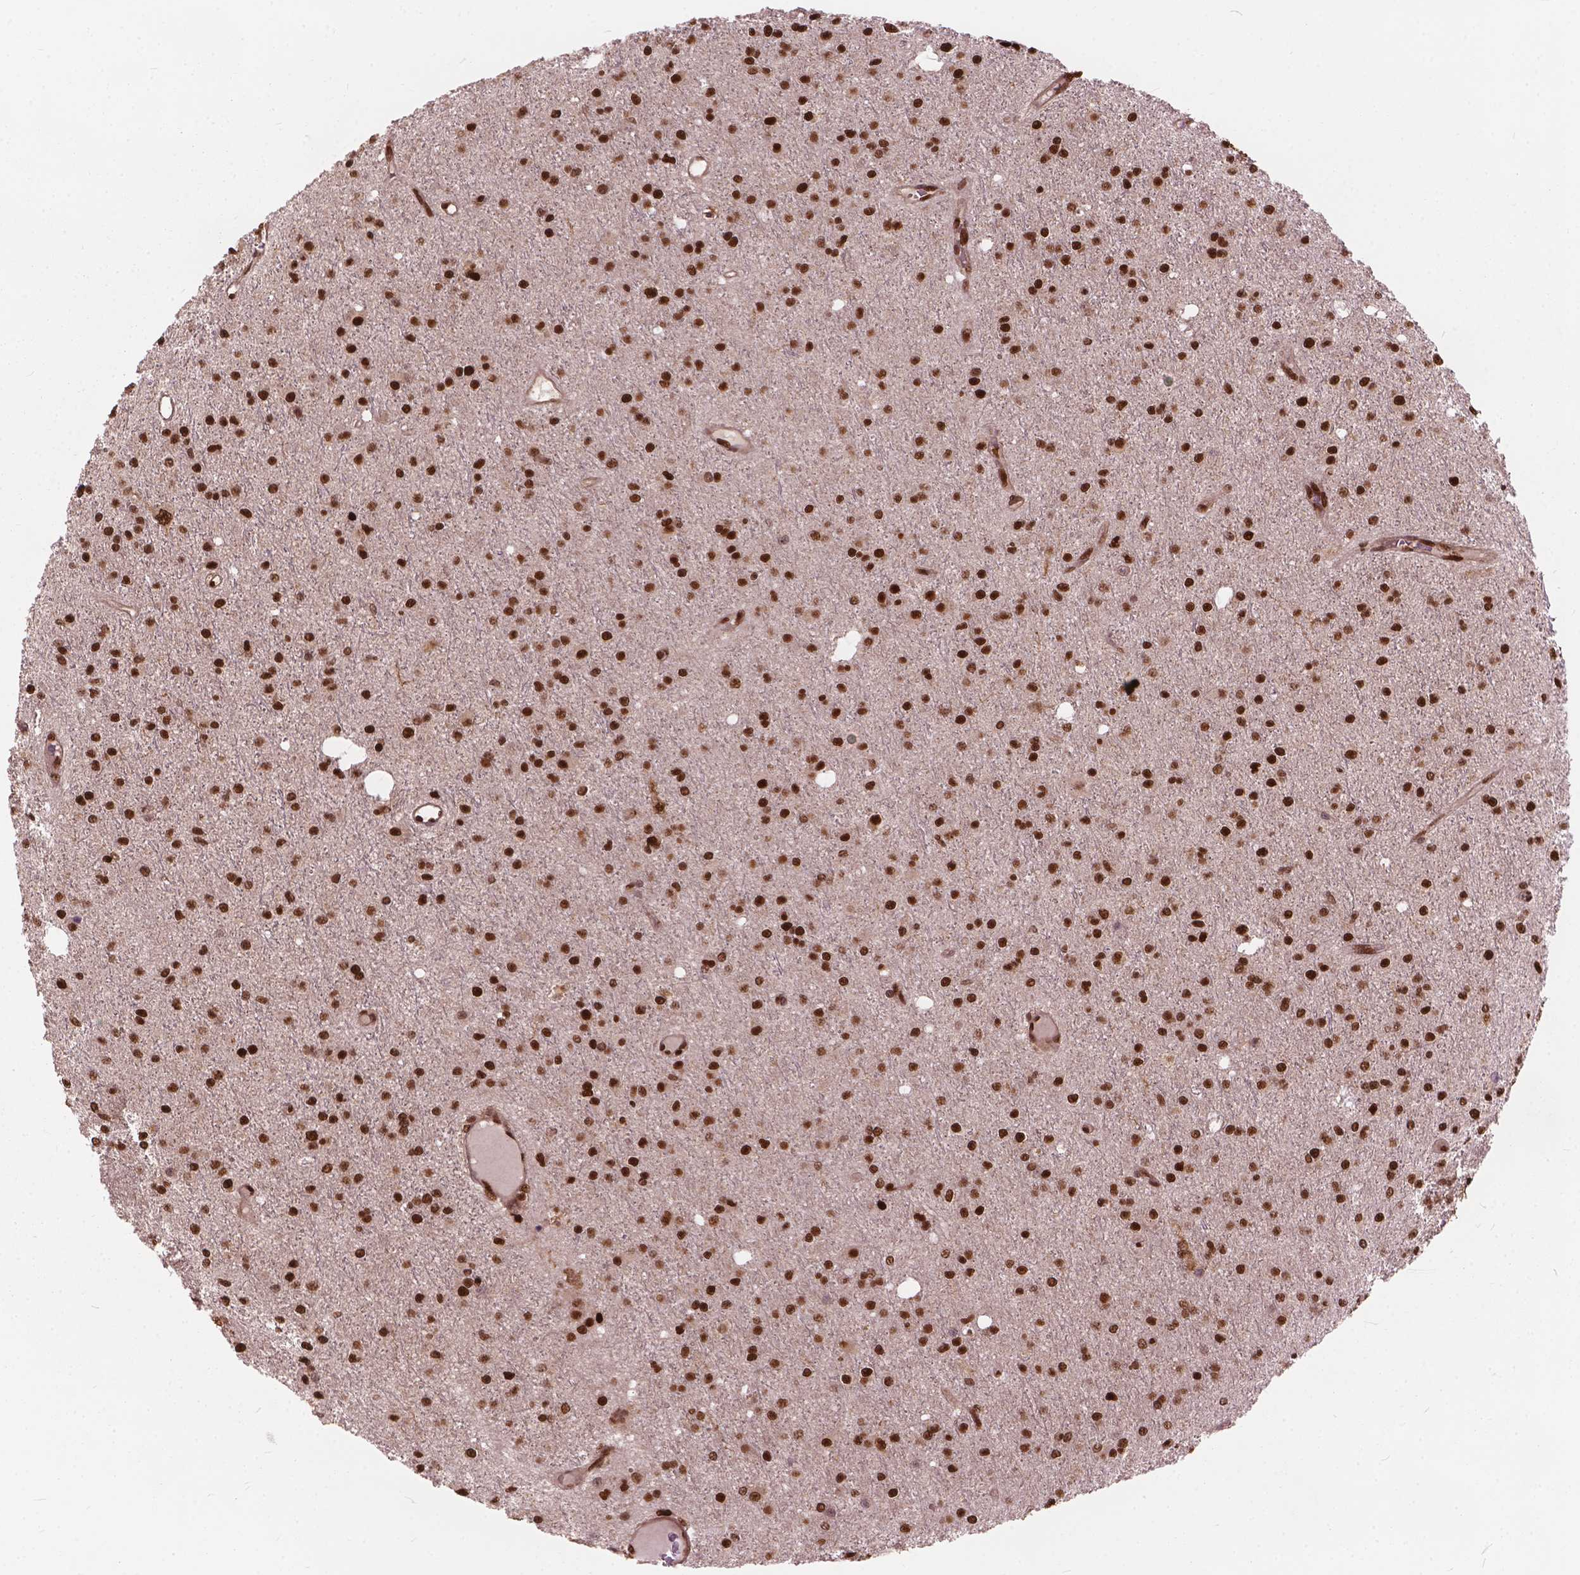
{"staining": {"intensity": "strong", "quantity": ">75%", "location": "nuclear"}, "tissue": "glioma", "cell_type": "Tumor cells", "image_type": "cancer", "snomed": [{"axis": "morphology", "description": "Glioma, malignant, Low grade"}, {"axis": "topography", "description": "Brain"}], "caption": "Strong nuclear protein expression is appreciated in approximately >75% of tumor cells in malignant glioma (low-grade). (Stains: DAB in brown, nuclei in blue, Microscopy: brightfield microscopy at high magnification).", "gene": "ANP32B", "patient": {"sex": "male", "age": 27}}